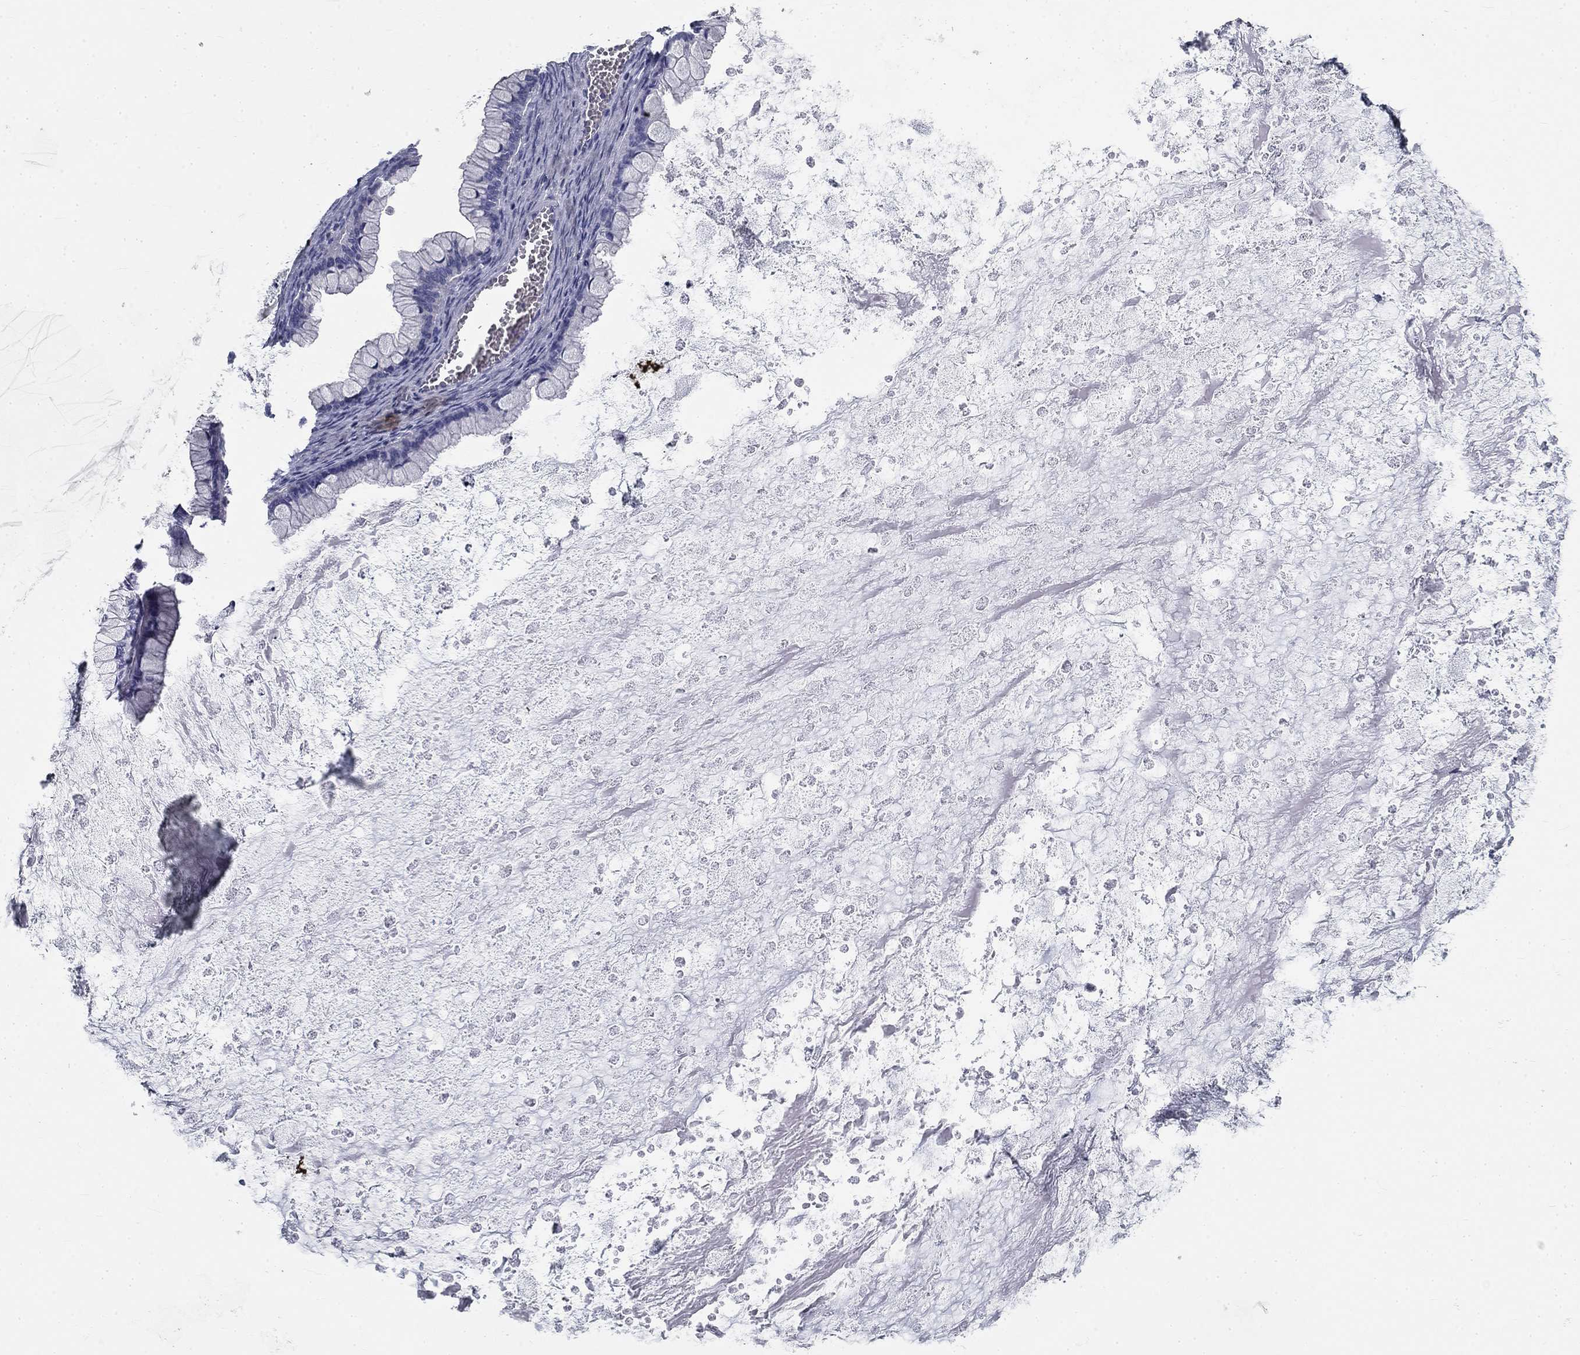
{"staining": {"intensity": "negative", "quantity": "none", "location": "none"}, "tissue": "ovarian cancer", "cell_type": "Tumor cells", "image_type": "cancer", "snomed": [{"axis": "morphology", "description": "Cystadenocarcinoma, mucinous, NOS"}, {"axis": "topography", "description": "Ovary"}], "caption": "IHC of ovarian cancer (mucinous cystadenocarcinoma) reveals no staining in tumor cells. Brightfield microscopy of immunohistochemistry stained with DAB (3,3'-diaminobenzidine) (brown) and hematoxylin (blue), captured at high magnification.", "gene": "GALNTL5", "patient": {"sex": "female", "age": 67}}